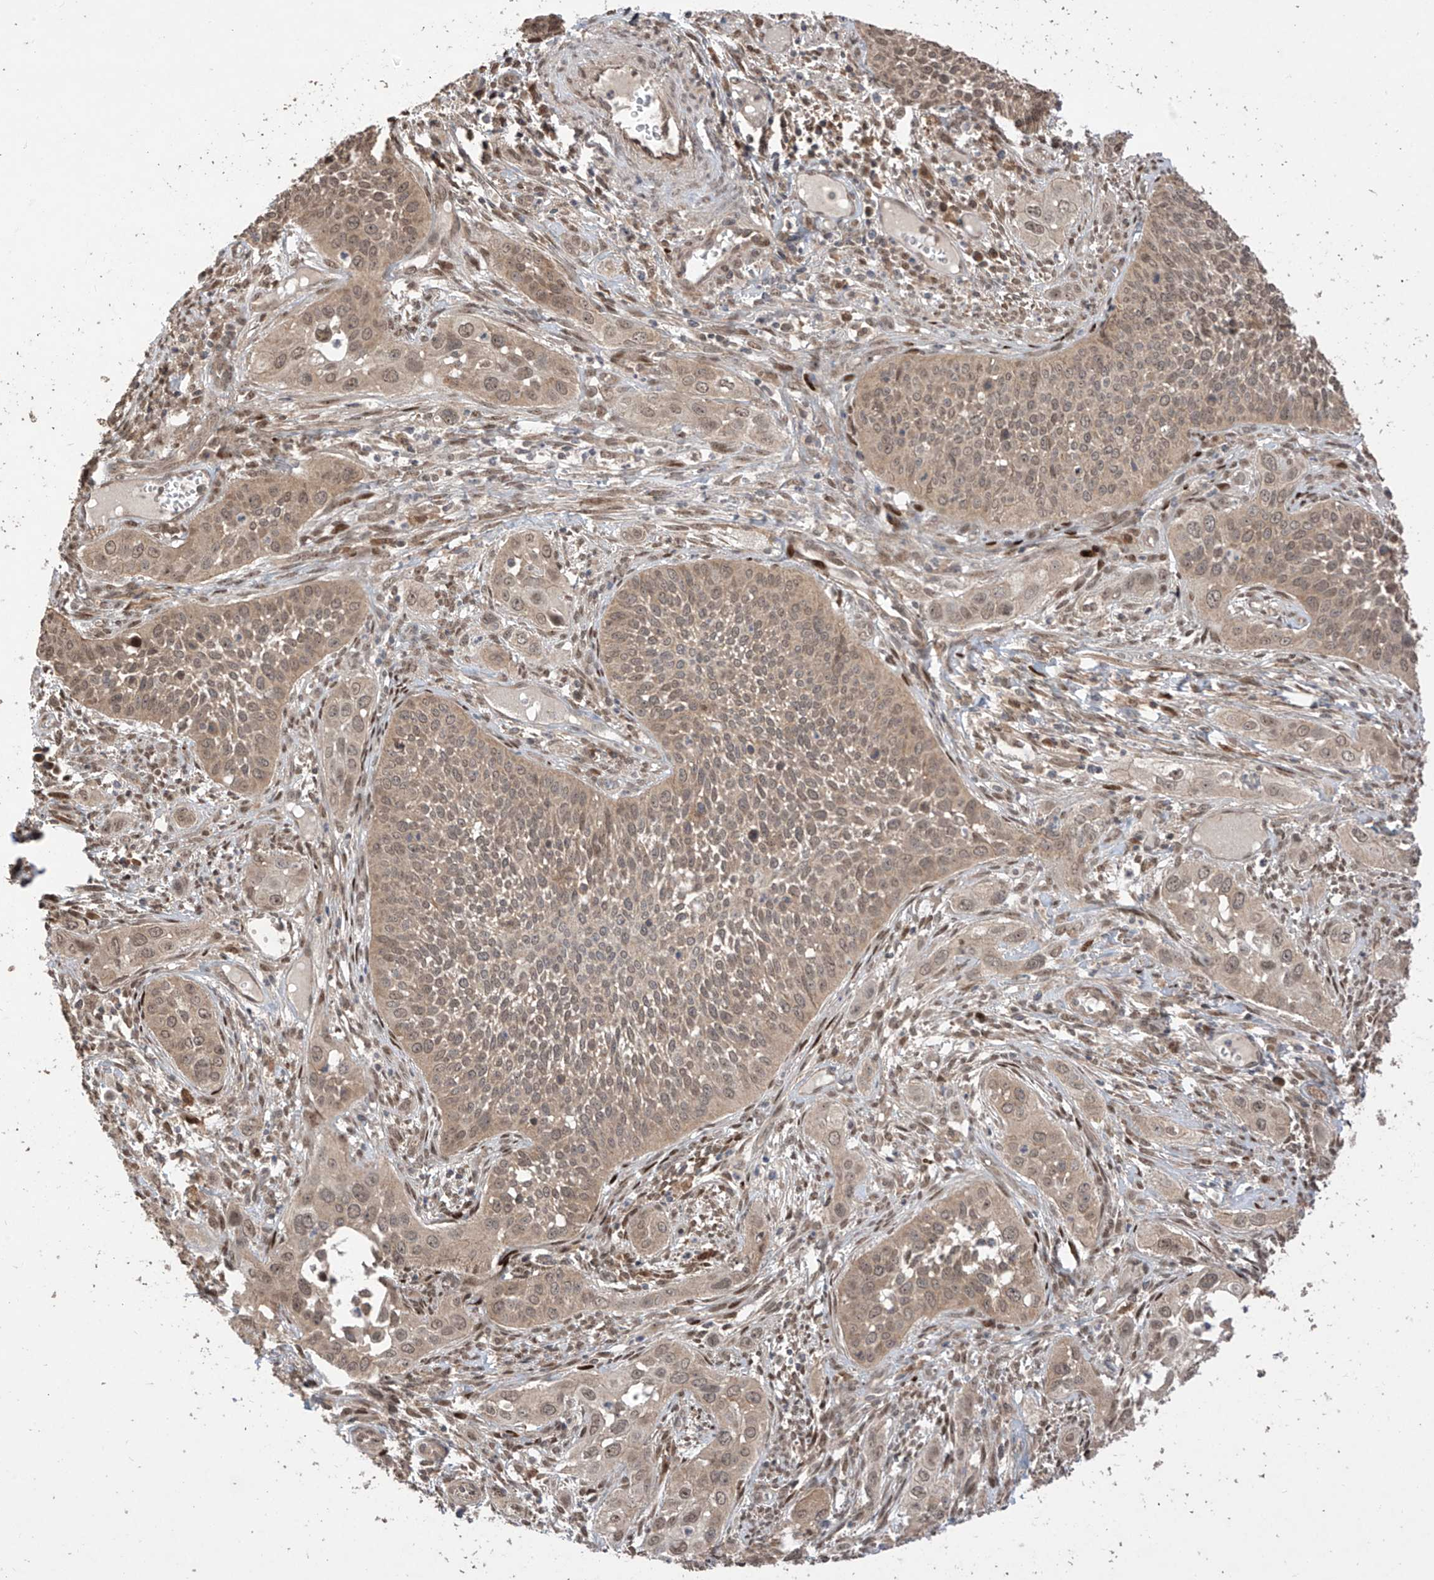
{"staining": {"intensity": "weak", "quantity": ">75%", "location": "cytoplasmic/membranous,nuclear"}, "tissue": "cervical cancer", "cell_type": "Tumor cells", "image_type": "cancer", "snomed": [{"axis": "morphology", "description": "Squamous cell carcinoma, NOS"}, {"axis": "topography", "description": "Cervix"}], "caption": "Immunohistochemical staining of human cervical cancer (squamous cell carcinoma) reveals low levels of weak cytoplasmic/membranous and nuclear protein expression in about >75% of tumor cells.", "gene": "LATS1", "patient": {"sex": "female", "age": 34}}